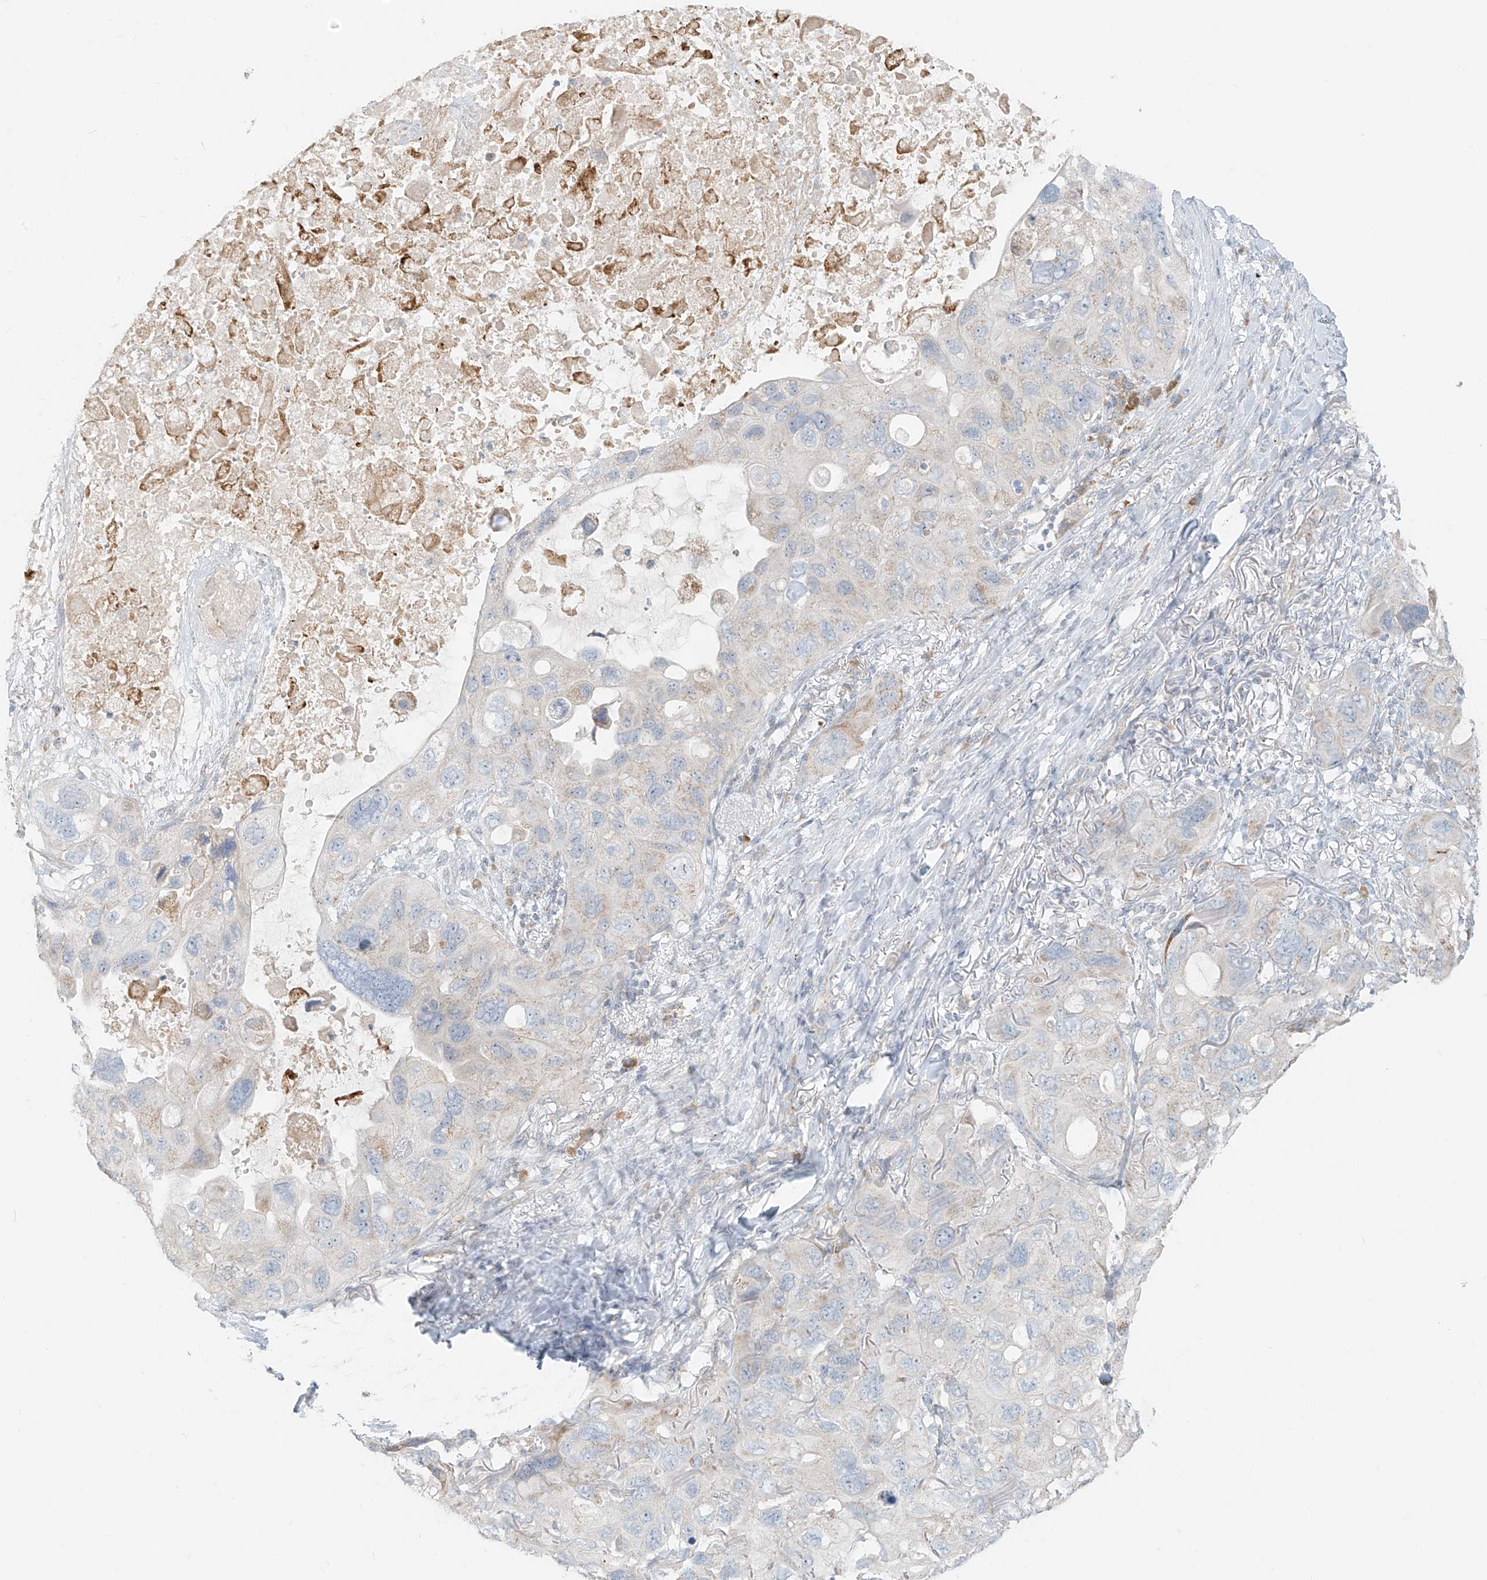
{"staining": {"intensity": "negative", "quantity": "none", "location": "none"}, "tissue": "lung cancer", "cell_type": "Tumor cells", "image_type": "cancer", "snomed": [{"axis": "morphology", "description": "Squamous cell carcinoma, NOS"}, {"axis": "topography", "description": "Lung"}], "caption": "Immunohistochemistry (IHC) photomicrograph of neoplastic tissue: lung cancer (squamous cell carcinoma) stained with DAB (3,3'-diaminobenzidine) displays no significant protein staining in tumor cells. (Stains: DAB (3,3'-diaminobenzidine) IHC with hematoxylin counter stain, Microscopy: brightfield microscopy at high magnification).", "gene": "UST", "patient": {"sex": "female", "age": 73}}